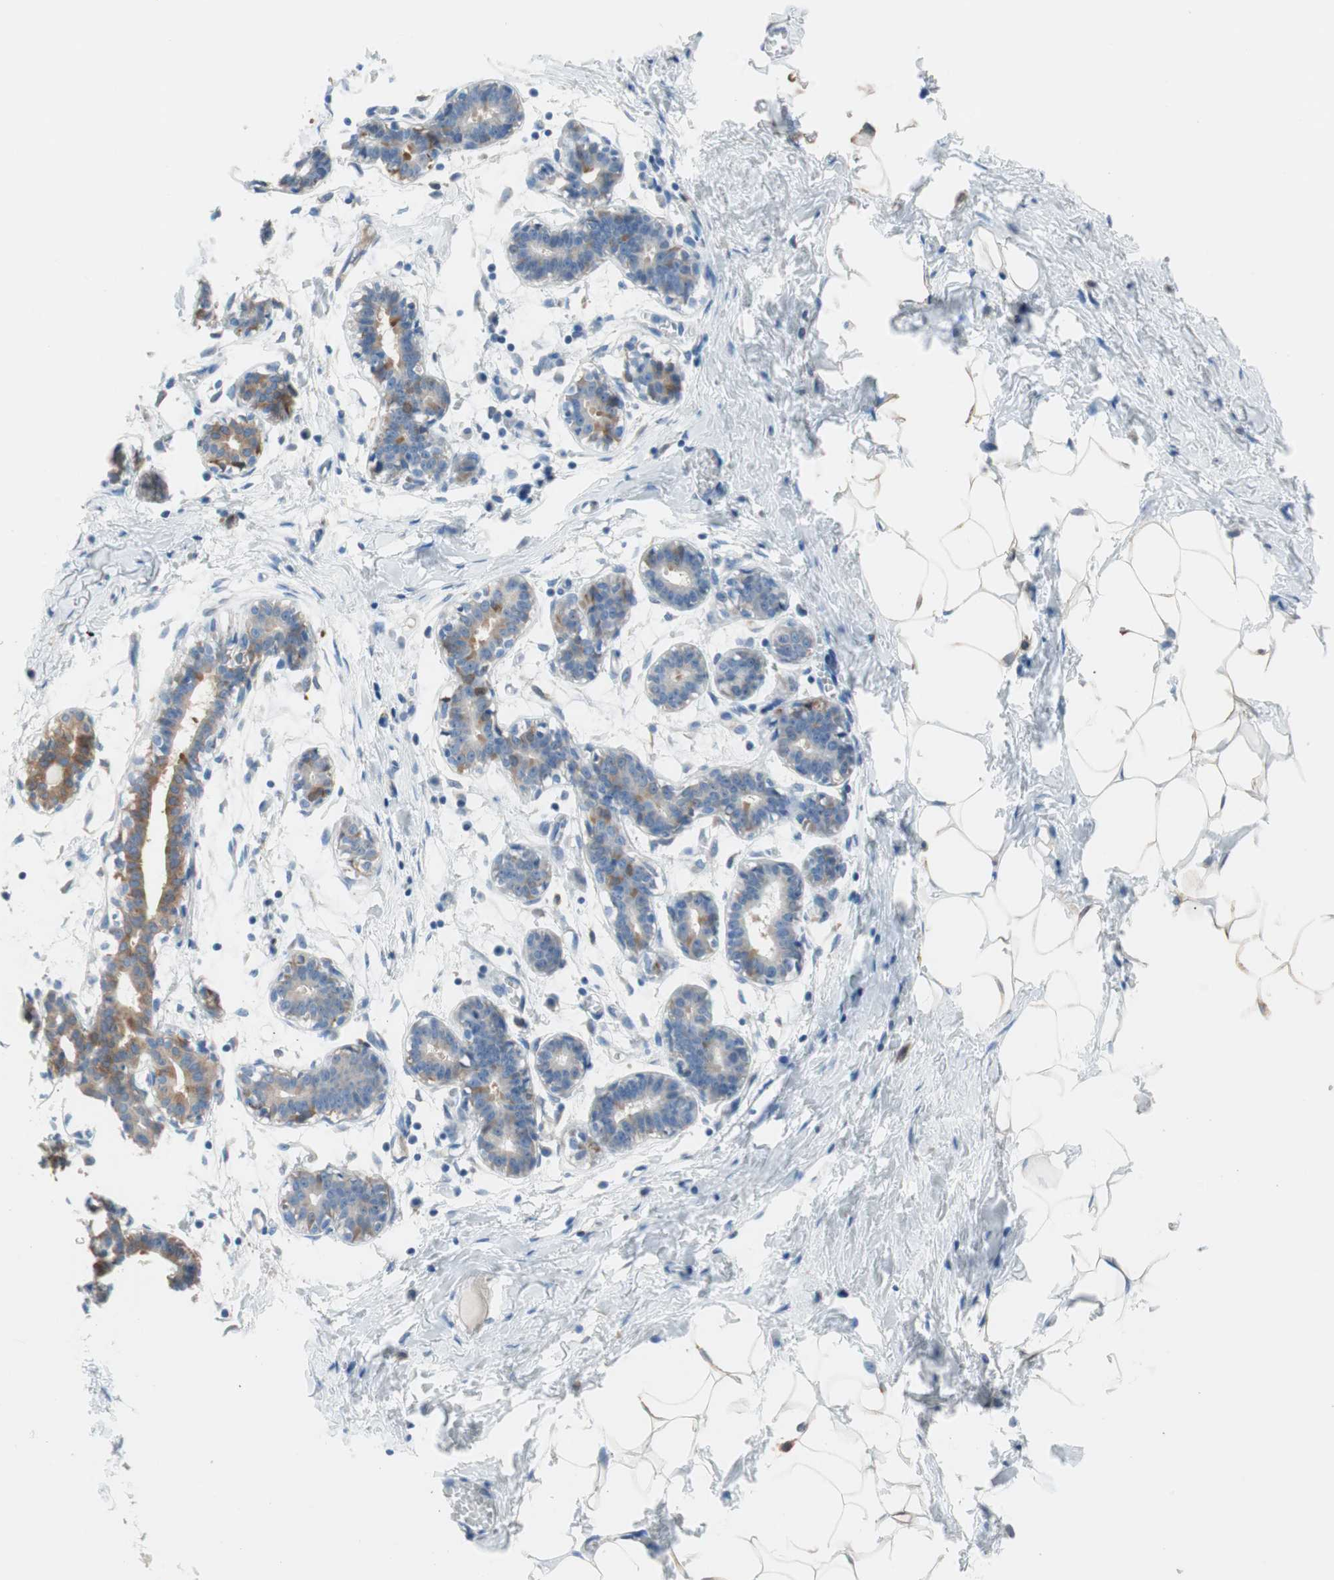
{"staining": {"intensity": "weak", "quantity": "<25%", "location": "cytoplasmic/membranous"}, "tissue": "breast", "cell_type": "Adipocytes", "image_type": "normal", "snomed": [{"axis": "morphology", "description": "Normal tissue, NOS"}, {"axis": "topography", "description": "Breast"}], "caption": "IHC histopathology image of unremarkable human breast stained for a protein (brown), which demonstrates no staining in adipocytes.", "gene": "GLUL", "patient": {"sex": "female", "age": 27}}